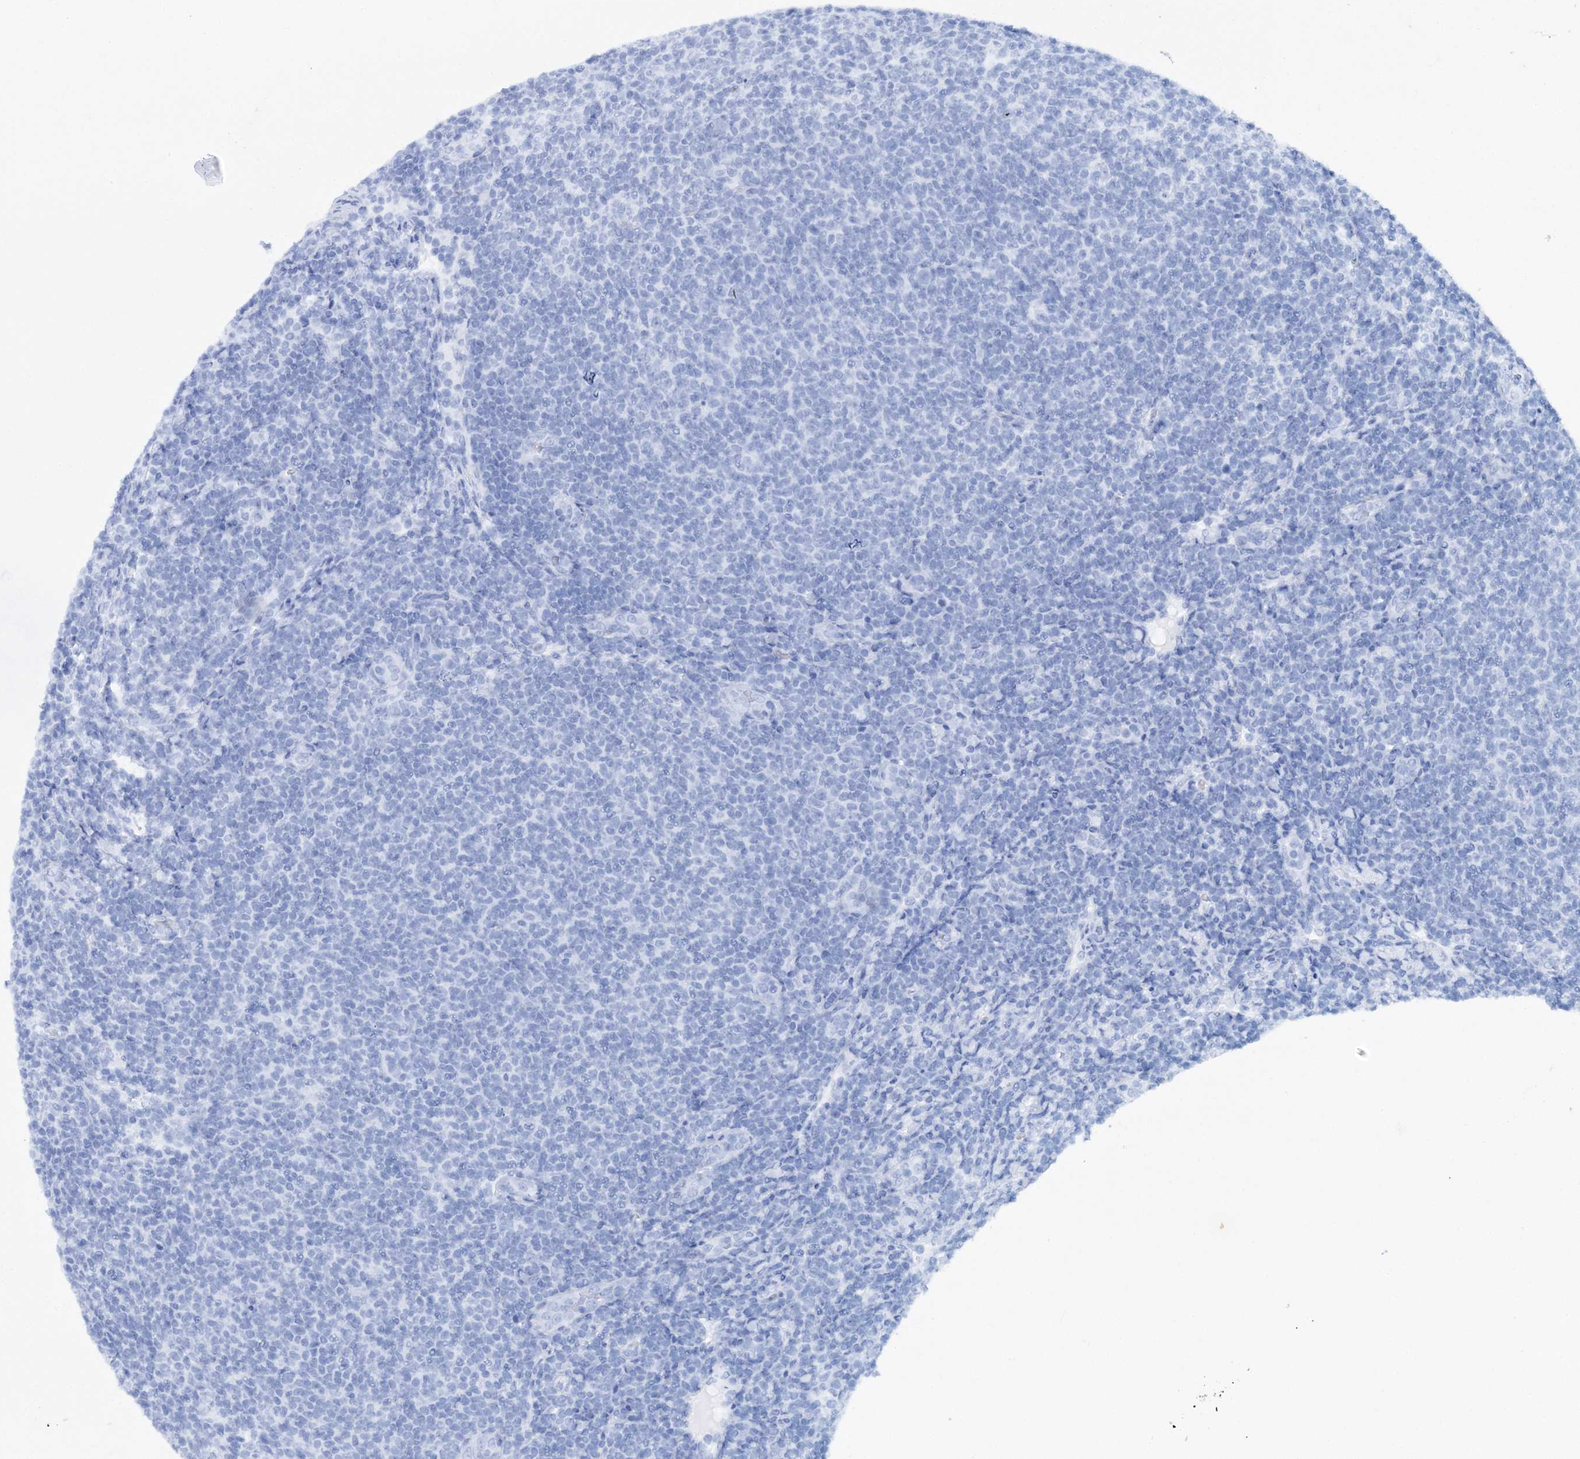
{"staining": {"intensity": "negative", "quantity": "none", "location": "none"}, "tissue": "lymphoma", "cell_type": "Tumor cells", "image_type": "cancer", "snomed": [{"axis": "morphology", "description": "Malignant lymphoma, non-Hodgkin's type, Low grade"}, {"axis": "topography", "description": "Lymph node"}], "caption": "Immunohistochemical staining of lymphoma exhibits no significant staining in tumor cells.", "gene": "NIT2", "patient": {"sex": "male", "age": 66}}